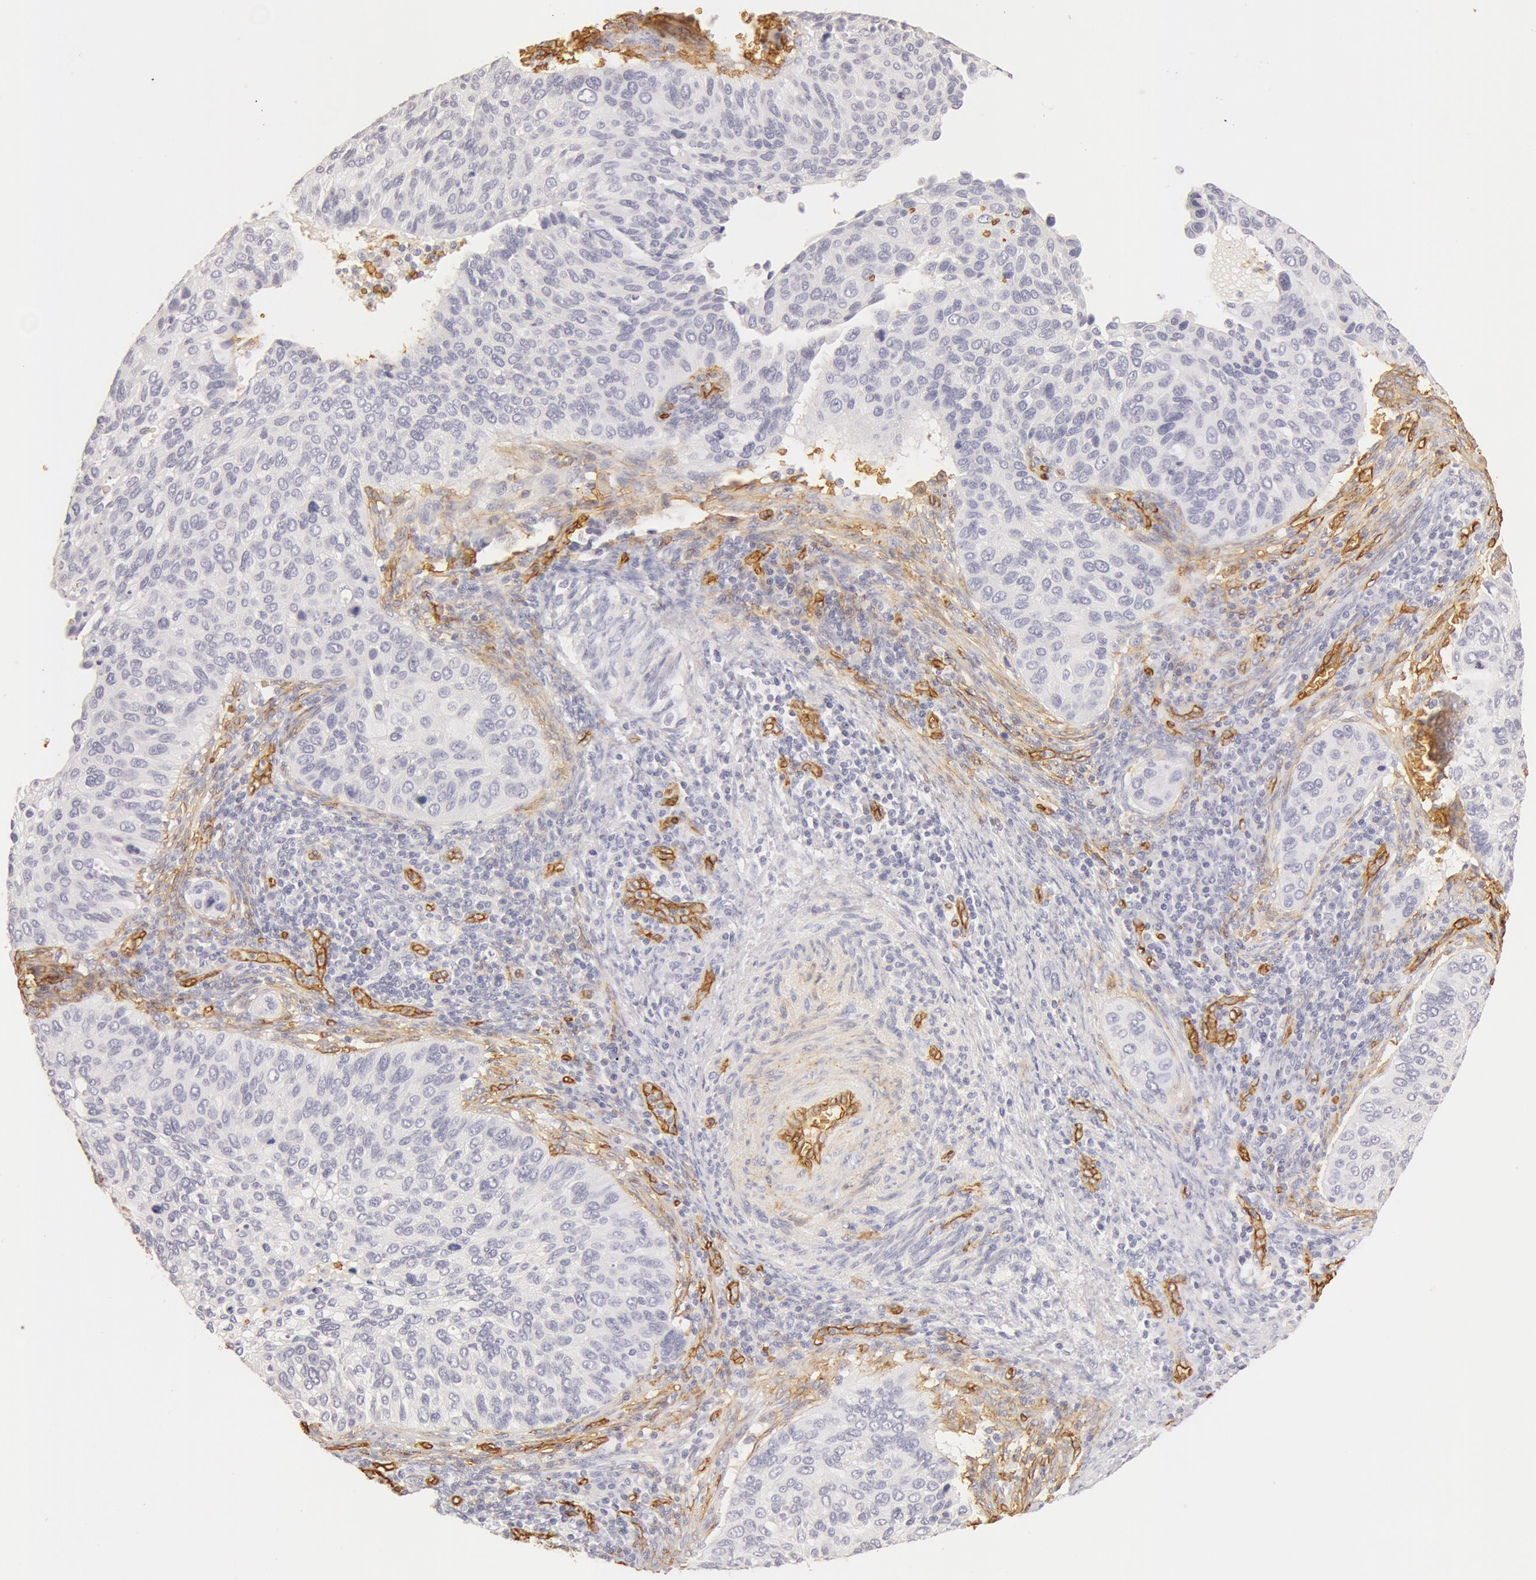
{"staining": {"intensity": "negative", "quantity": "none", "location": "none"}, "tissue": "cervical cancer", "cell_type": "Tumor cells", "image_type": "cancer", "snomed": [{"axis": "morphology", "description": "Adenocarcinoma, NOS"}, {"axis": "topography", "description": "Cervix"}], "caption": "High magnification brightfield microscopy of cervical cancer stained with DAB (3,3'-diaminobenzidine) (brown) and counterstained with hematoxylin (blue): tumor cells show no significant staining.", "gene": "AQP1", "patient": {"sex": "female", "age": 29}}